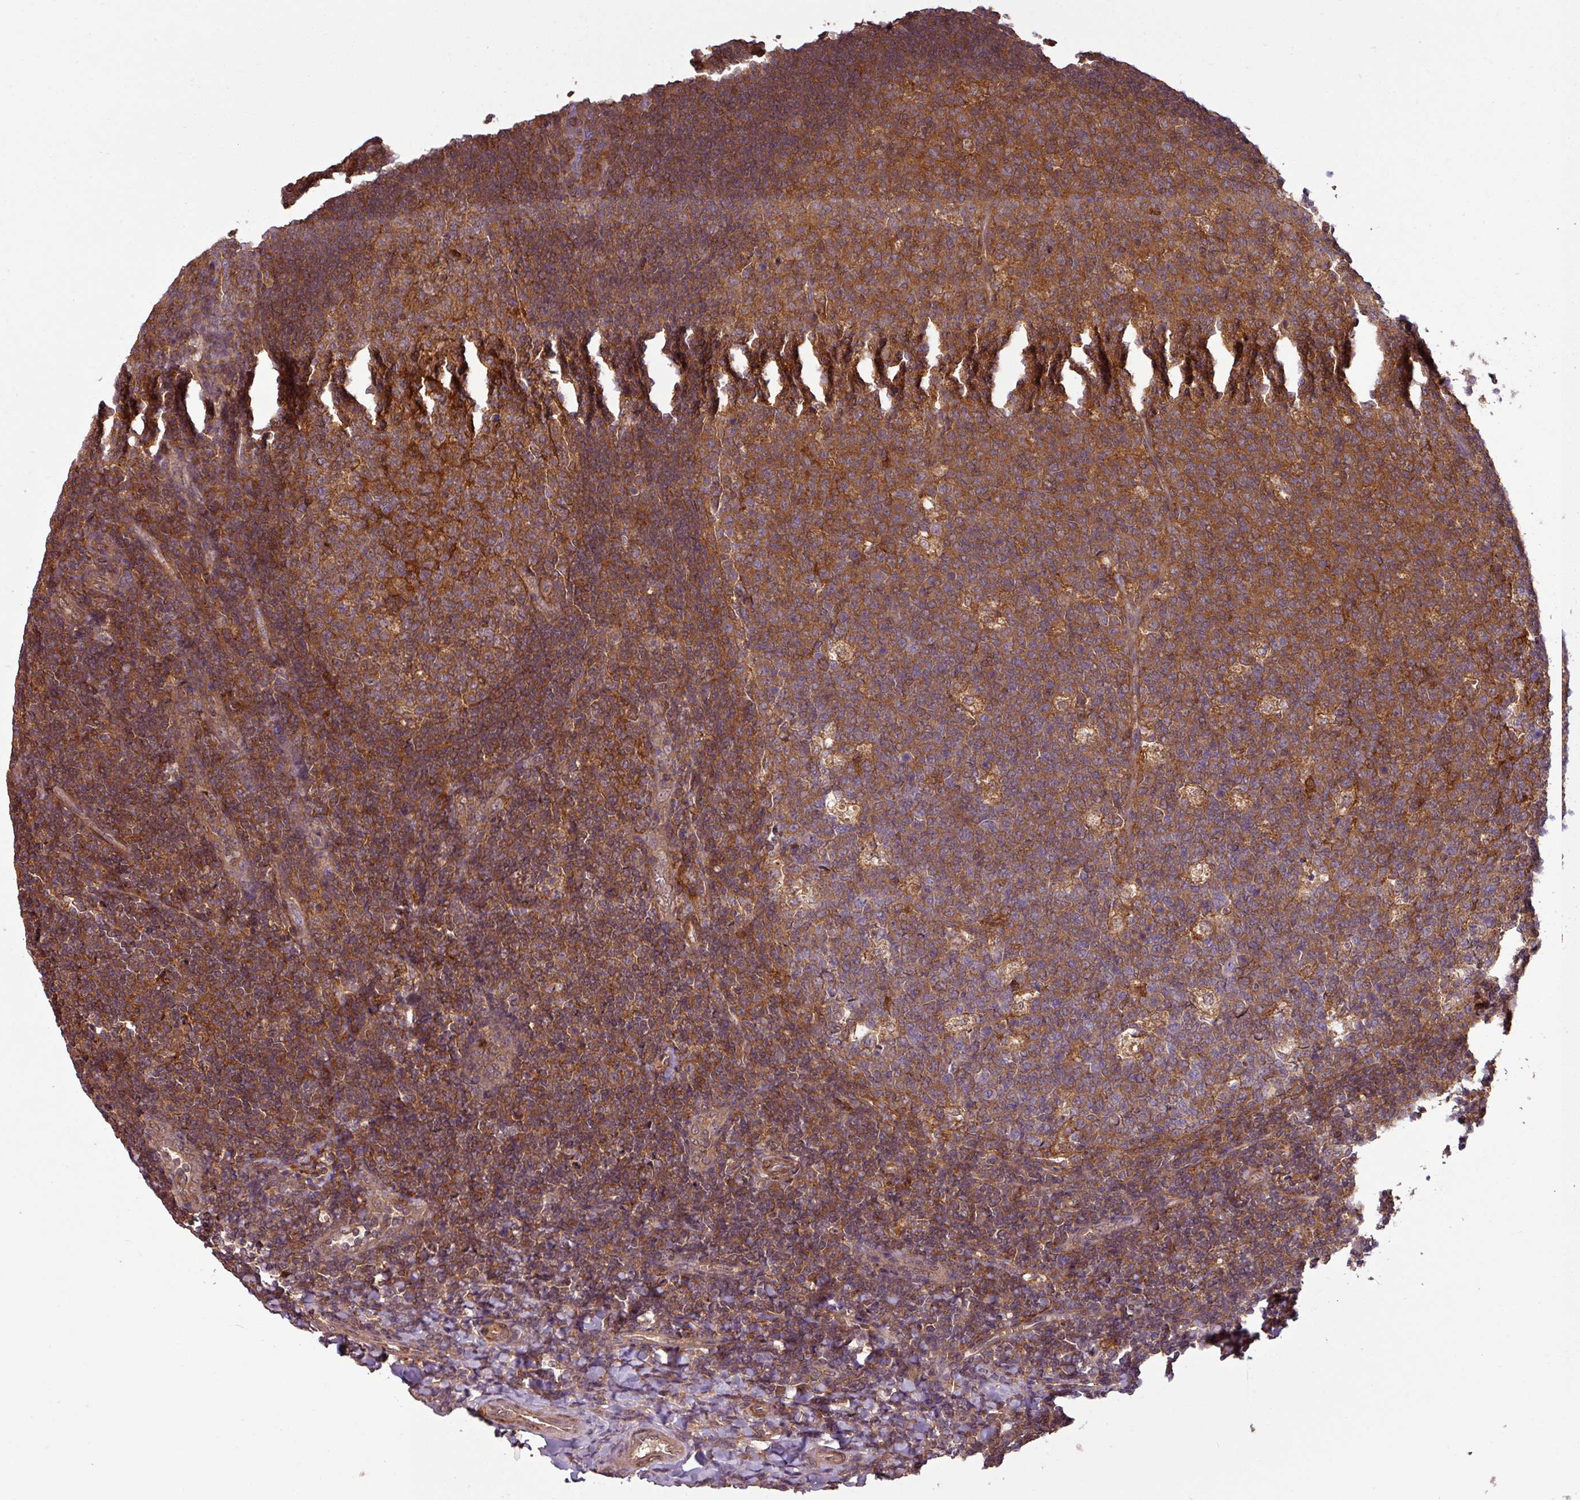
{"staining": {"intensity": "moderate", "quantity": ">75%", "location": "cytoplasmic/membranous"}, "tissue": "tonsil", "cell_type": "Germinal center cells", "image_type": "normal", "snomed": [{"axis": "morphology", "description": "Normal tissue, NOS"}, {"axis": "topography", "description": "Tonsil"}], "caption": "The photomicrograph demonstrates immunohistochemical staining of benign tonsil. There is moderate cytoplasmic/membranous expression is identified in about >75% of germinal center cells.", "gene": "SH3BGRL", "patient": {"sex": "male", "age": 17}}